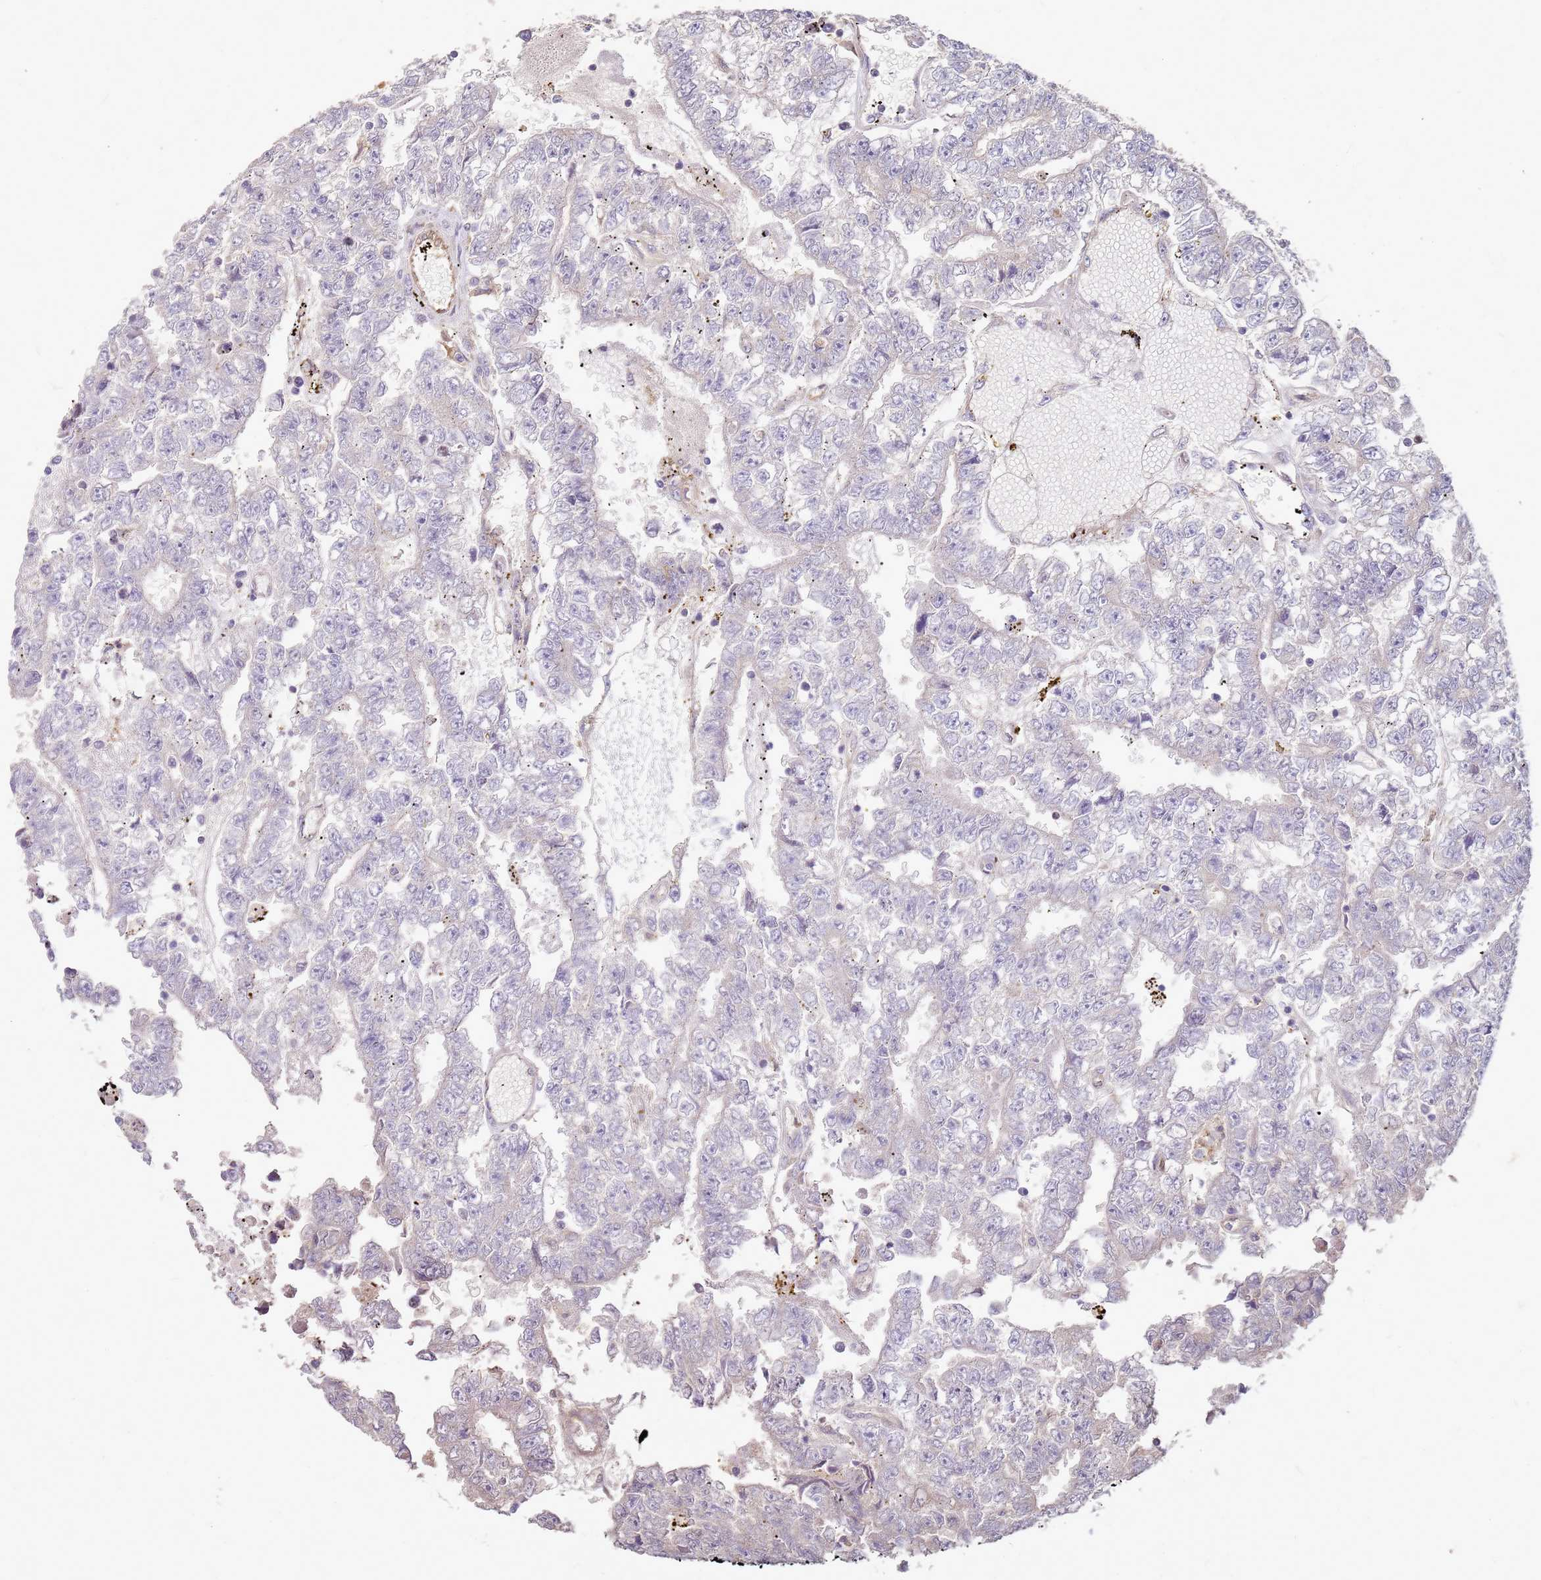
{"staining": {"intensity": "negative", "quantity": "none", "location": "none"}, "tissue": "testis cancer", "cell_type": "Tumor cells", "image_type": "cancer", "snomed": [{"axis": "morphology", "description": "Carcinoma, Embryonal, NOS"}, {"axis": "topography", "description": "Testis"}], "caption": "Micrograph shows no significant protein positivity in tumor cells of testis cancer.", "gene": "NUDT14", "patient": {"sex": "male", "age": 25}}